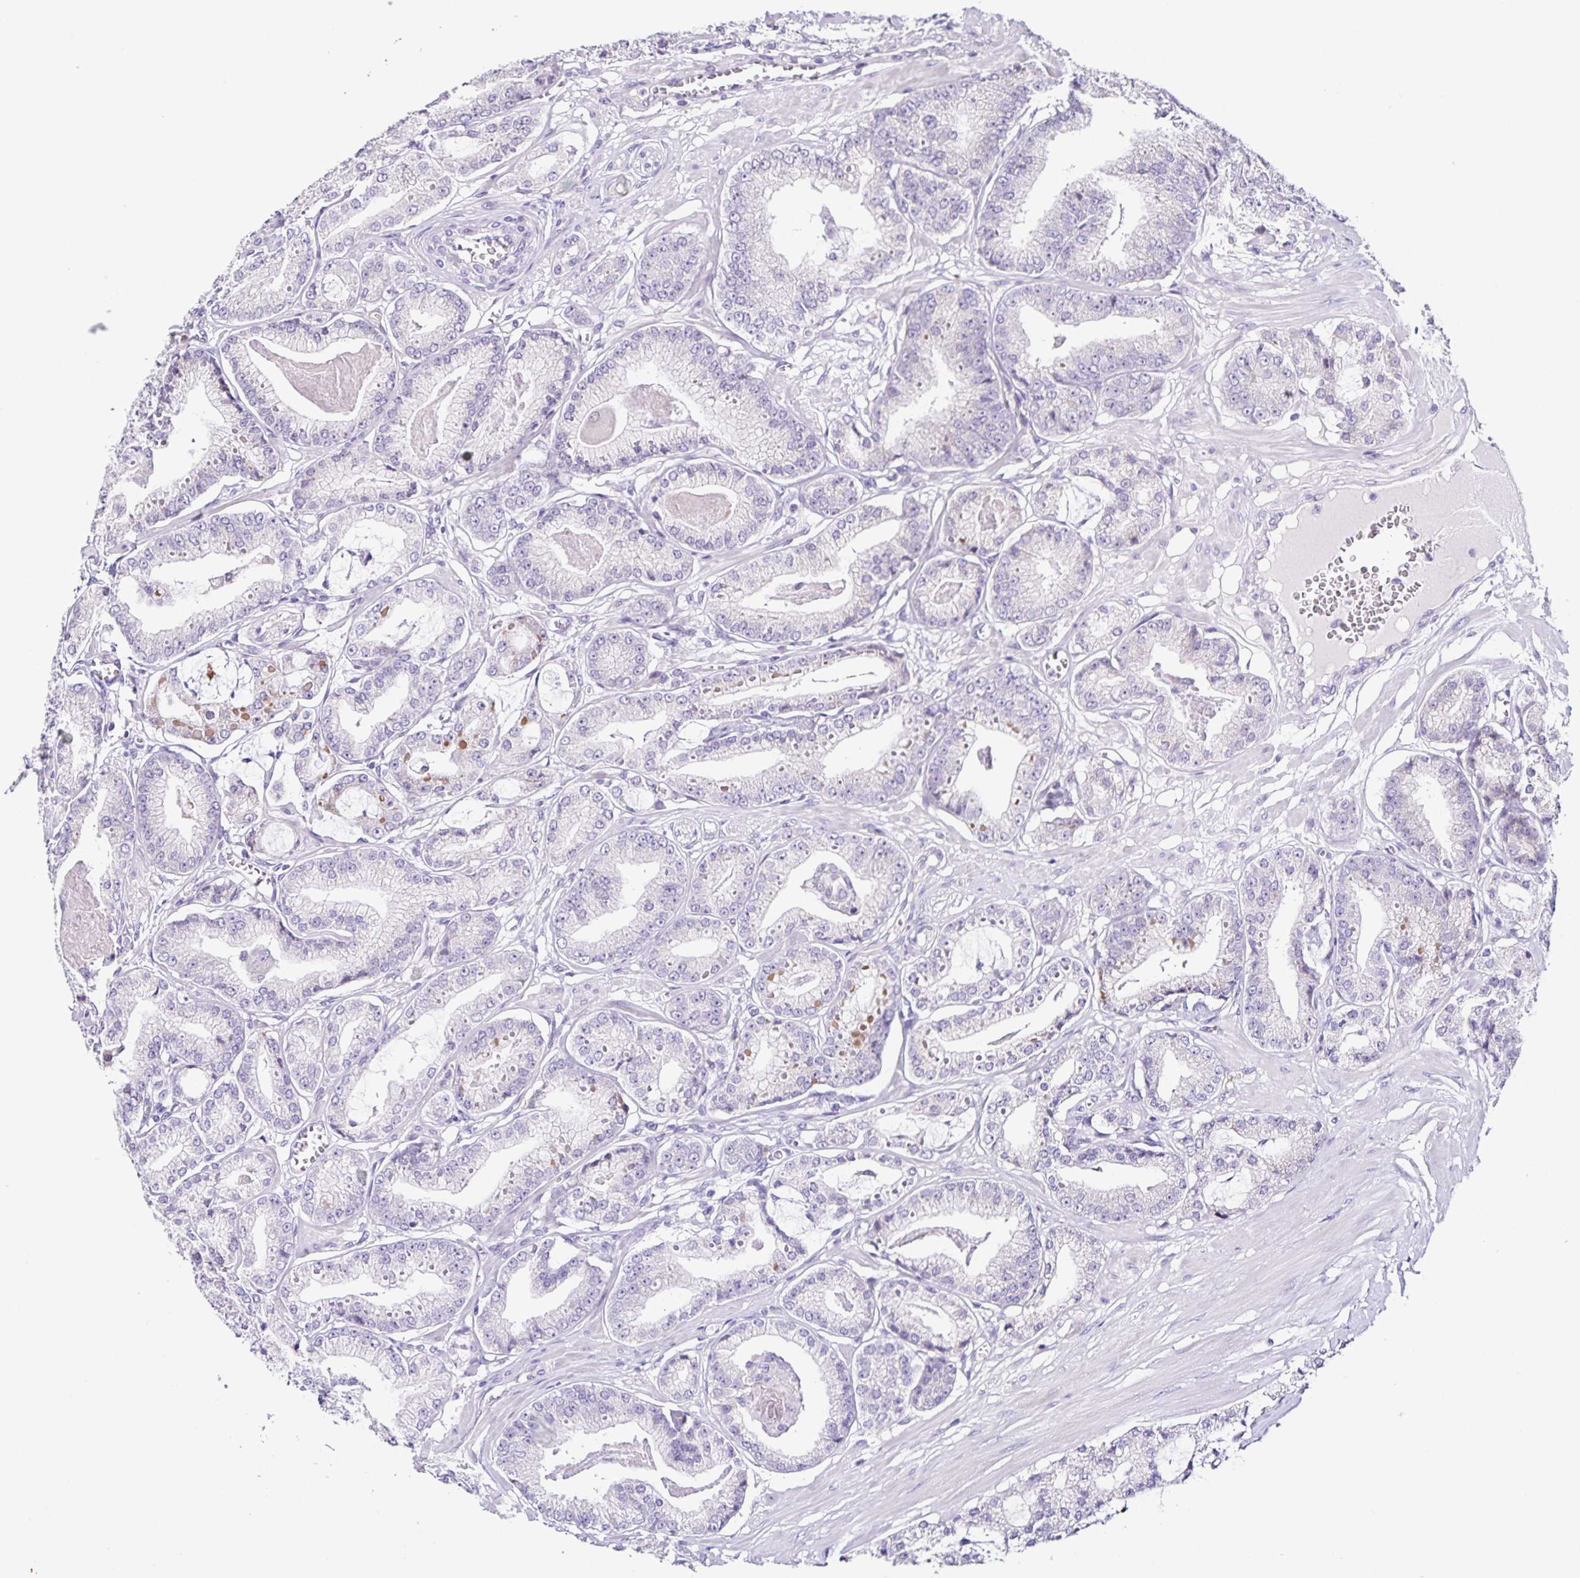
{"staining": {"intensity": "negative", "quantity": "none", "location": "none"}, "tissue": "prostate cancer", "cell_type": "Tumor cells", "image_type": "cancer", "snomed": [{"axis": "morphology", "description": "Adenocarcinoma, High grade"}, {"axis": "topography", "description": "Prostate"}], "caption": "DAB immunohistochemical staining of prostate cancer (adenocarcinoma (high-grade)) exhibits no significant expression in tumor cells.", "gene": "RNFT2", "patient": {"sex": "male", "age": 71}}